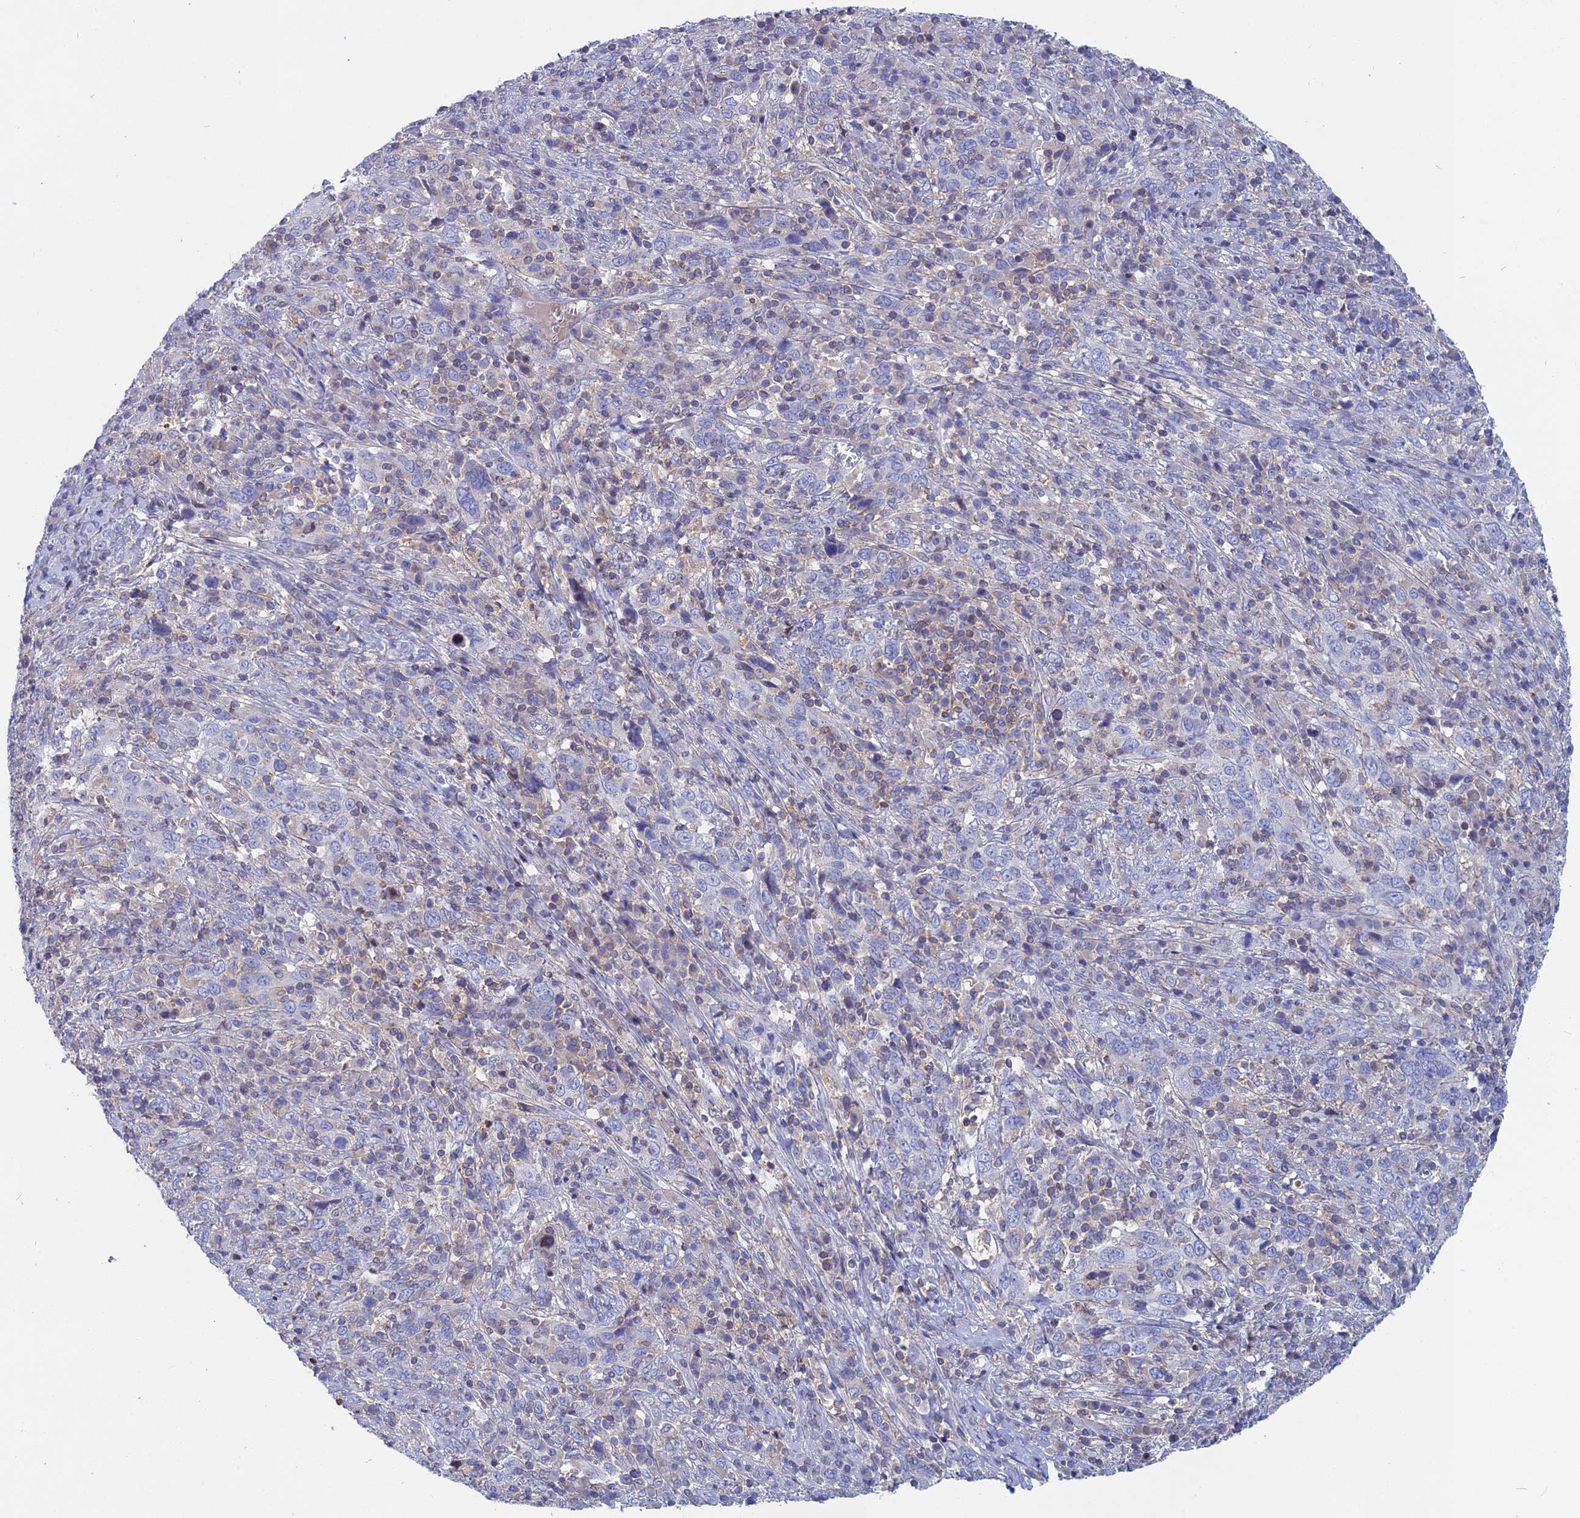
{"staining": {"intensity": "negative", "quantity": "none", "location": "none"}, "tissue": "cervical cancer", "cell_type": "Tumor cells", "image_type": "cancer", "snomed": [{"axis": "morphology", "description": "Squamous cell carcinoma, NOS"}, {"axis": "topography", "description": "Cervix"}], "caption": "High magnification brightfield microscopy of cervical cancer (squamous cell carcinoma) stained with DAB (3,3'-diaminobenzidine) (brown) and counterstained with hematoxylin (blue): tumor cells show no significant positivity.", "gene": "ACP7", "patient": {"sex": "female", "age": 46}}